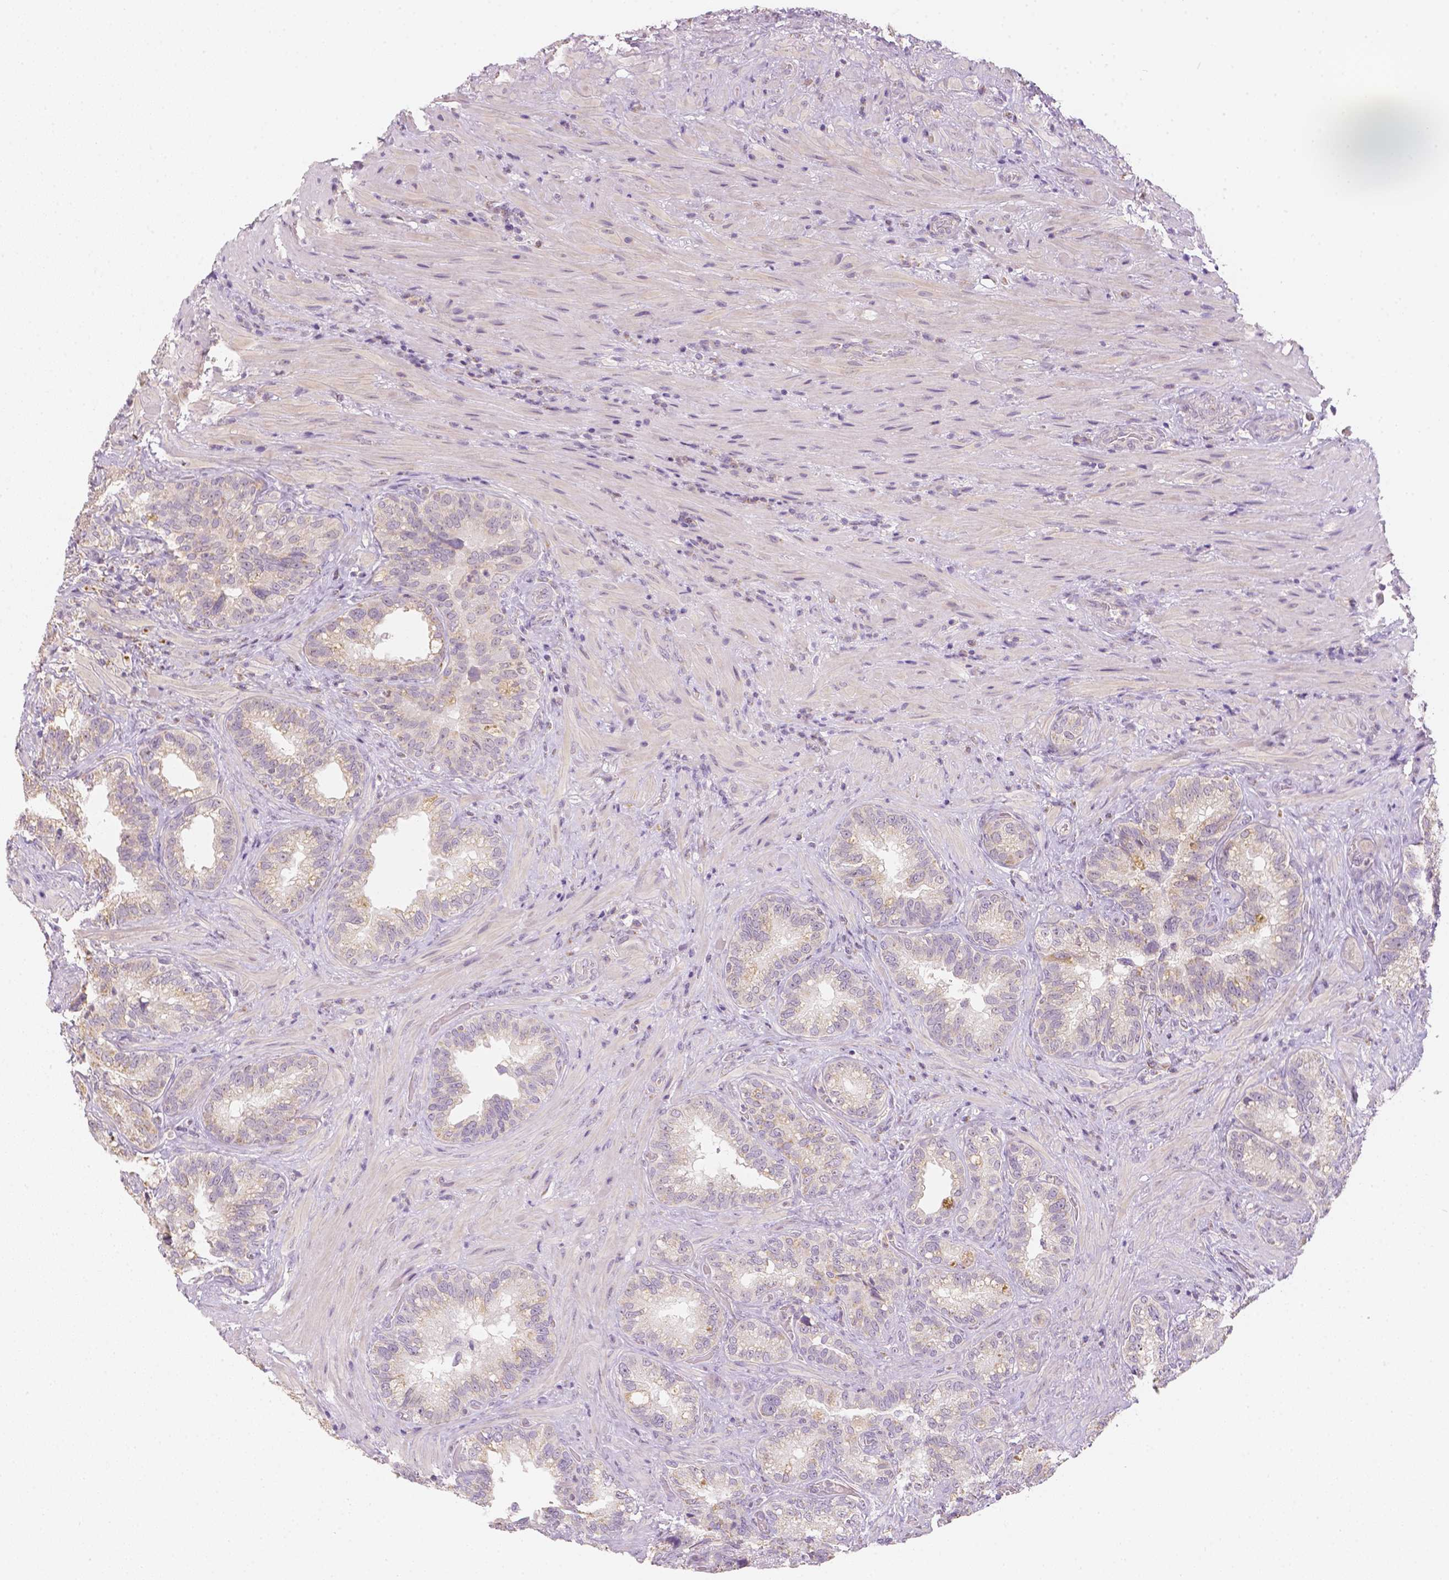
{"staining": {"intensity": "negative", "quantity": "none", "location": "none"}, "tissue": "seminal vesicle", "cell_type": "Glandular cells", "image_type": "normal", "snomed": [{"axis": "morphology", "description": "Normal tissue, NOS"}, {"axis": "topography", "description": "Seminal veicle"}], "caption": "Immunohistochemical staining of unremarkable human seminal vesicle reveals no significant positivity in glandular cells.", "gene": "NVL", "patient": {"sex": "male", "age": 68}}